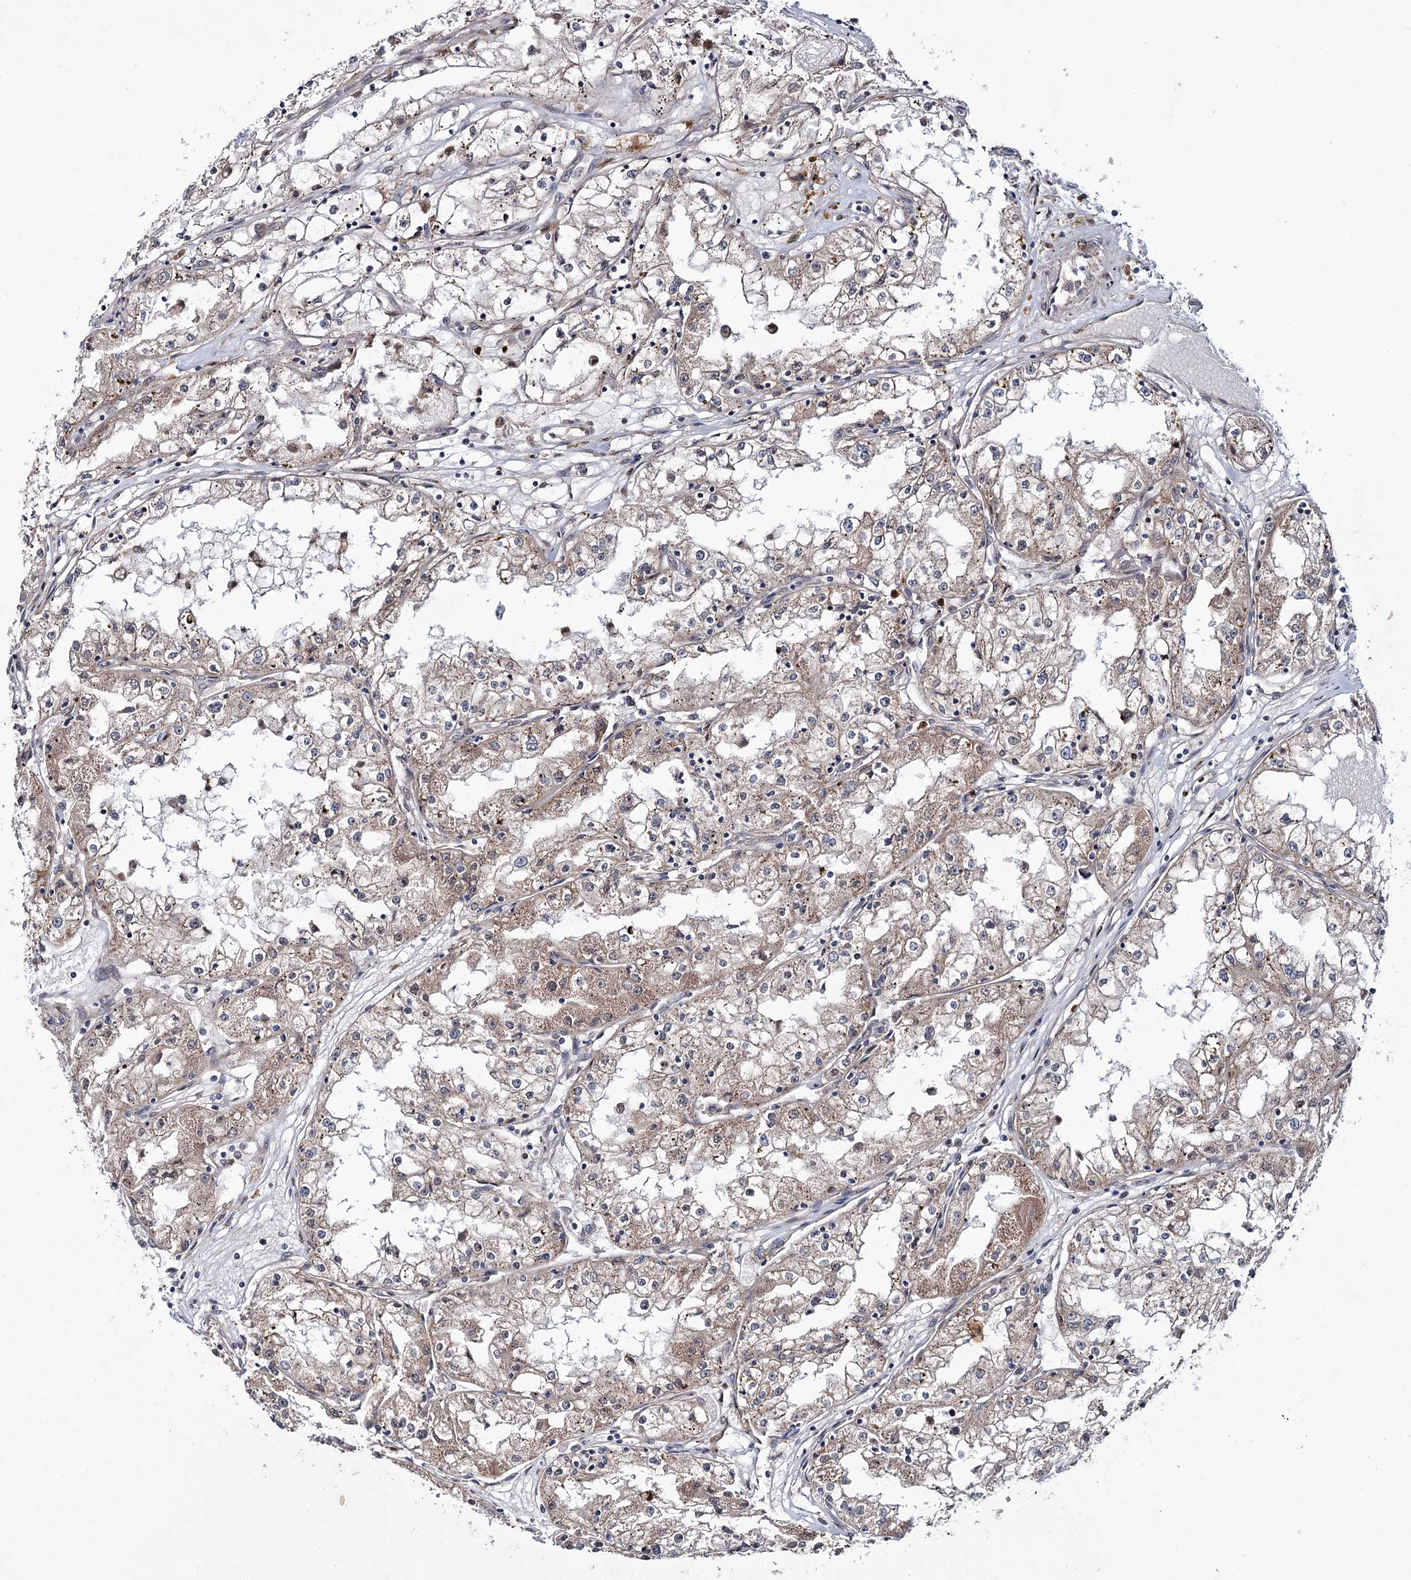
{"staining": {"intensity": "weak", "quantity": "25%-75%", "location": "cytoplasmic/membranous"}, "tissue": "renal cancer", "cell_type": "Tumor cells", "image_type": "cancer", "snomed": [{"axis": "morphology", "description": "Adenocarcinoma, NOS"}, {"axis": "topography", "description": "Kidney"}], "caption": "This is a photomicrograph of immunohistochemistry (IHC) staining of renal cancer (adenocarcinoma), which shows weak positivity in the cytoplasmic/membranous of tumor cells.", "gene": "PTPN3", "patient": {"sex": "male", "age": 56}}